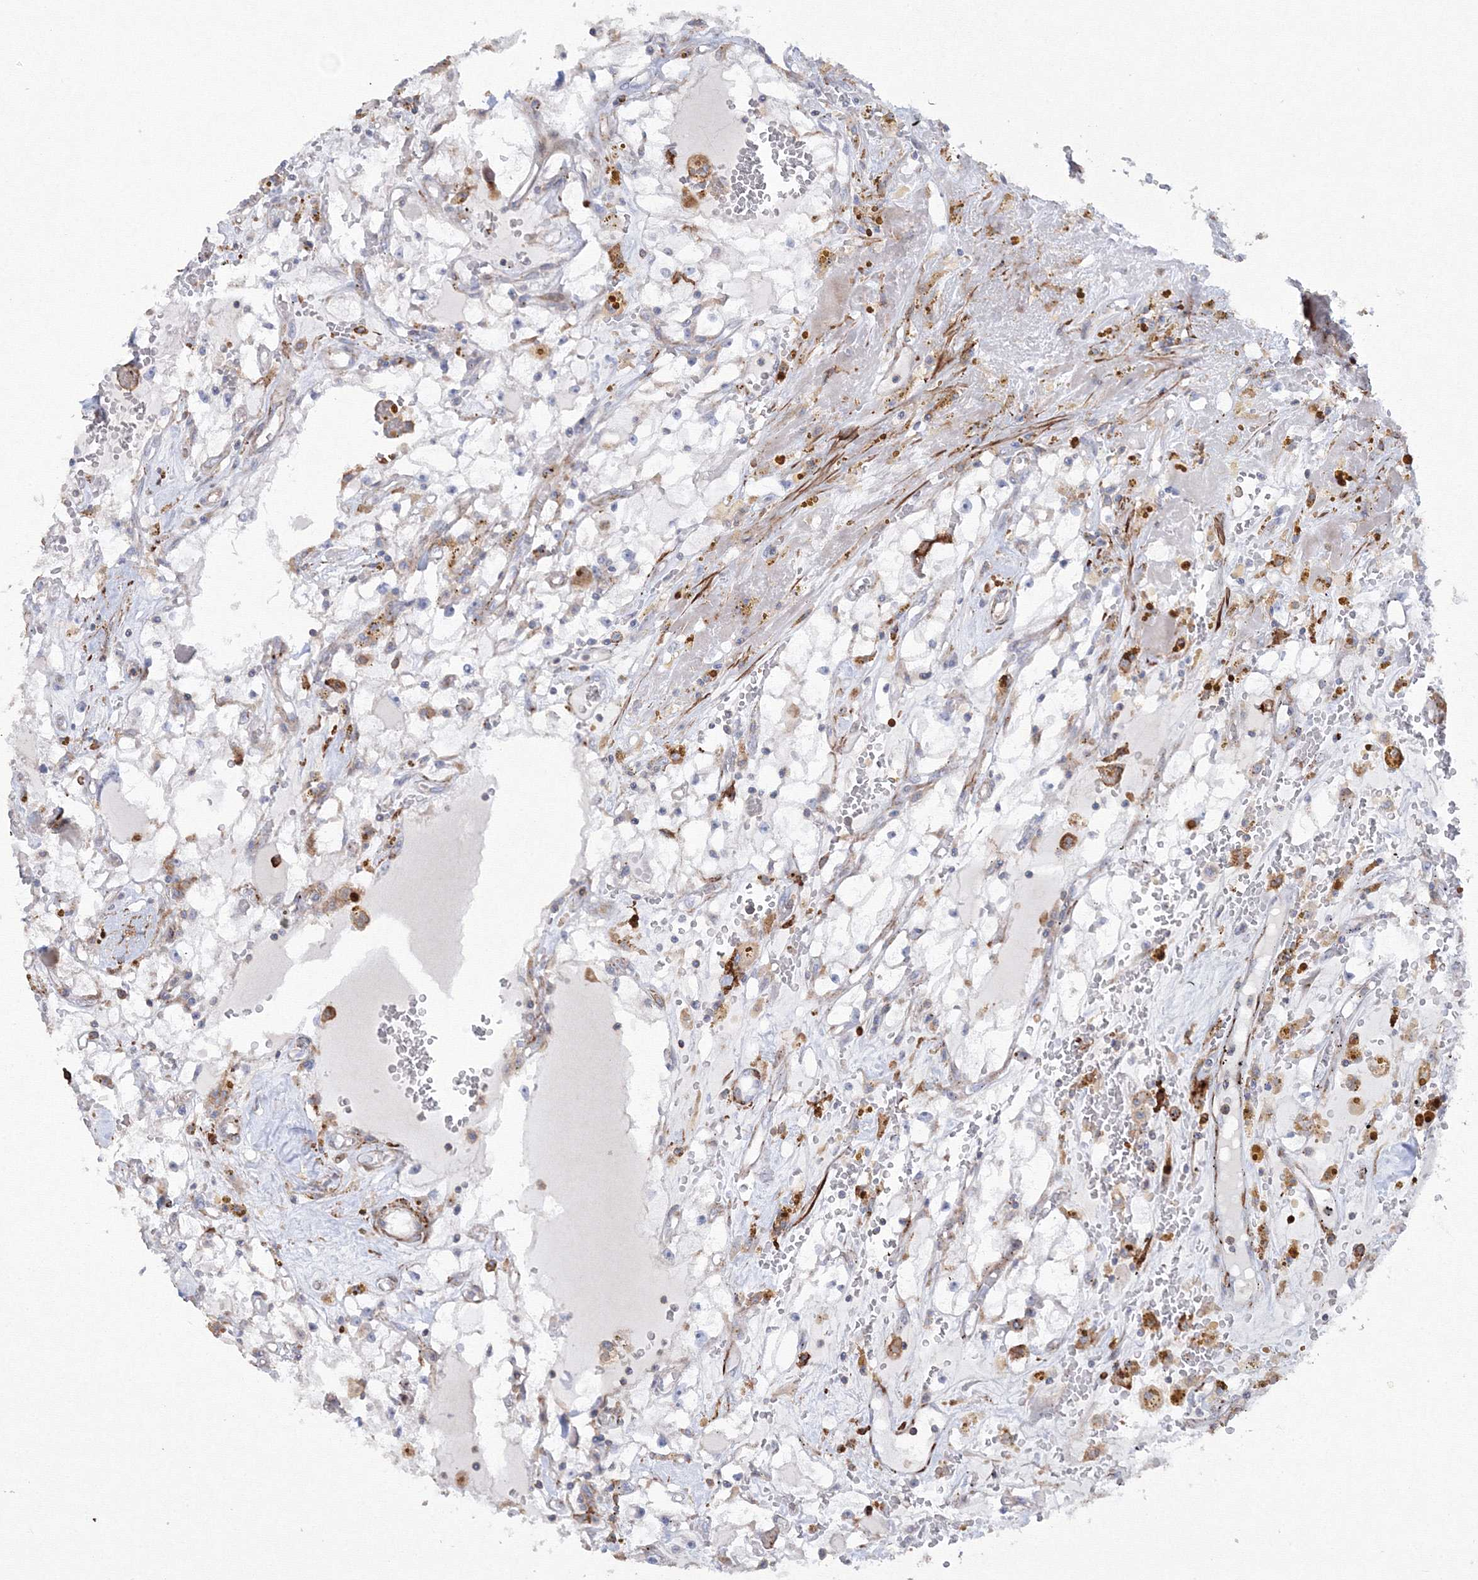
{"staining": {"intensity": "negative", "quantity": "none", "location": "none"}, "tissue": "renal cancer", "cell_type": "Tumor cells", "image_type": "cancer", "snomed": [{"axis": "morphology", "description": "Adenocarcinoma, NOS"}, {"axis": "topography", "description": "Kidney"}], "caption": "An immunohistochemistry photomicrograph of renal cancer is shown. There is no staining in tumor cells of renal cancer.", "gene": "GPR82", "patient": {"sex": "male", "age": 56}}